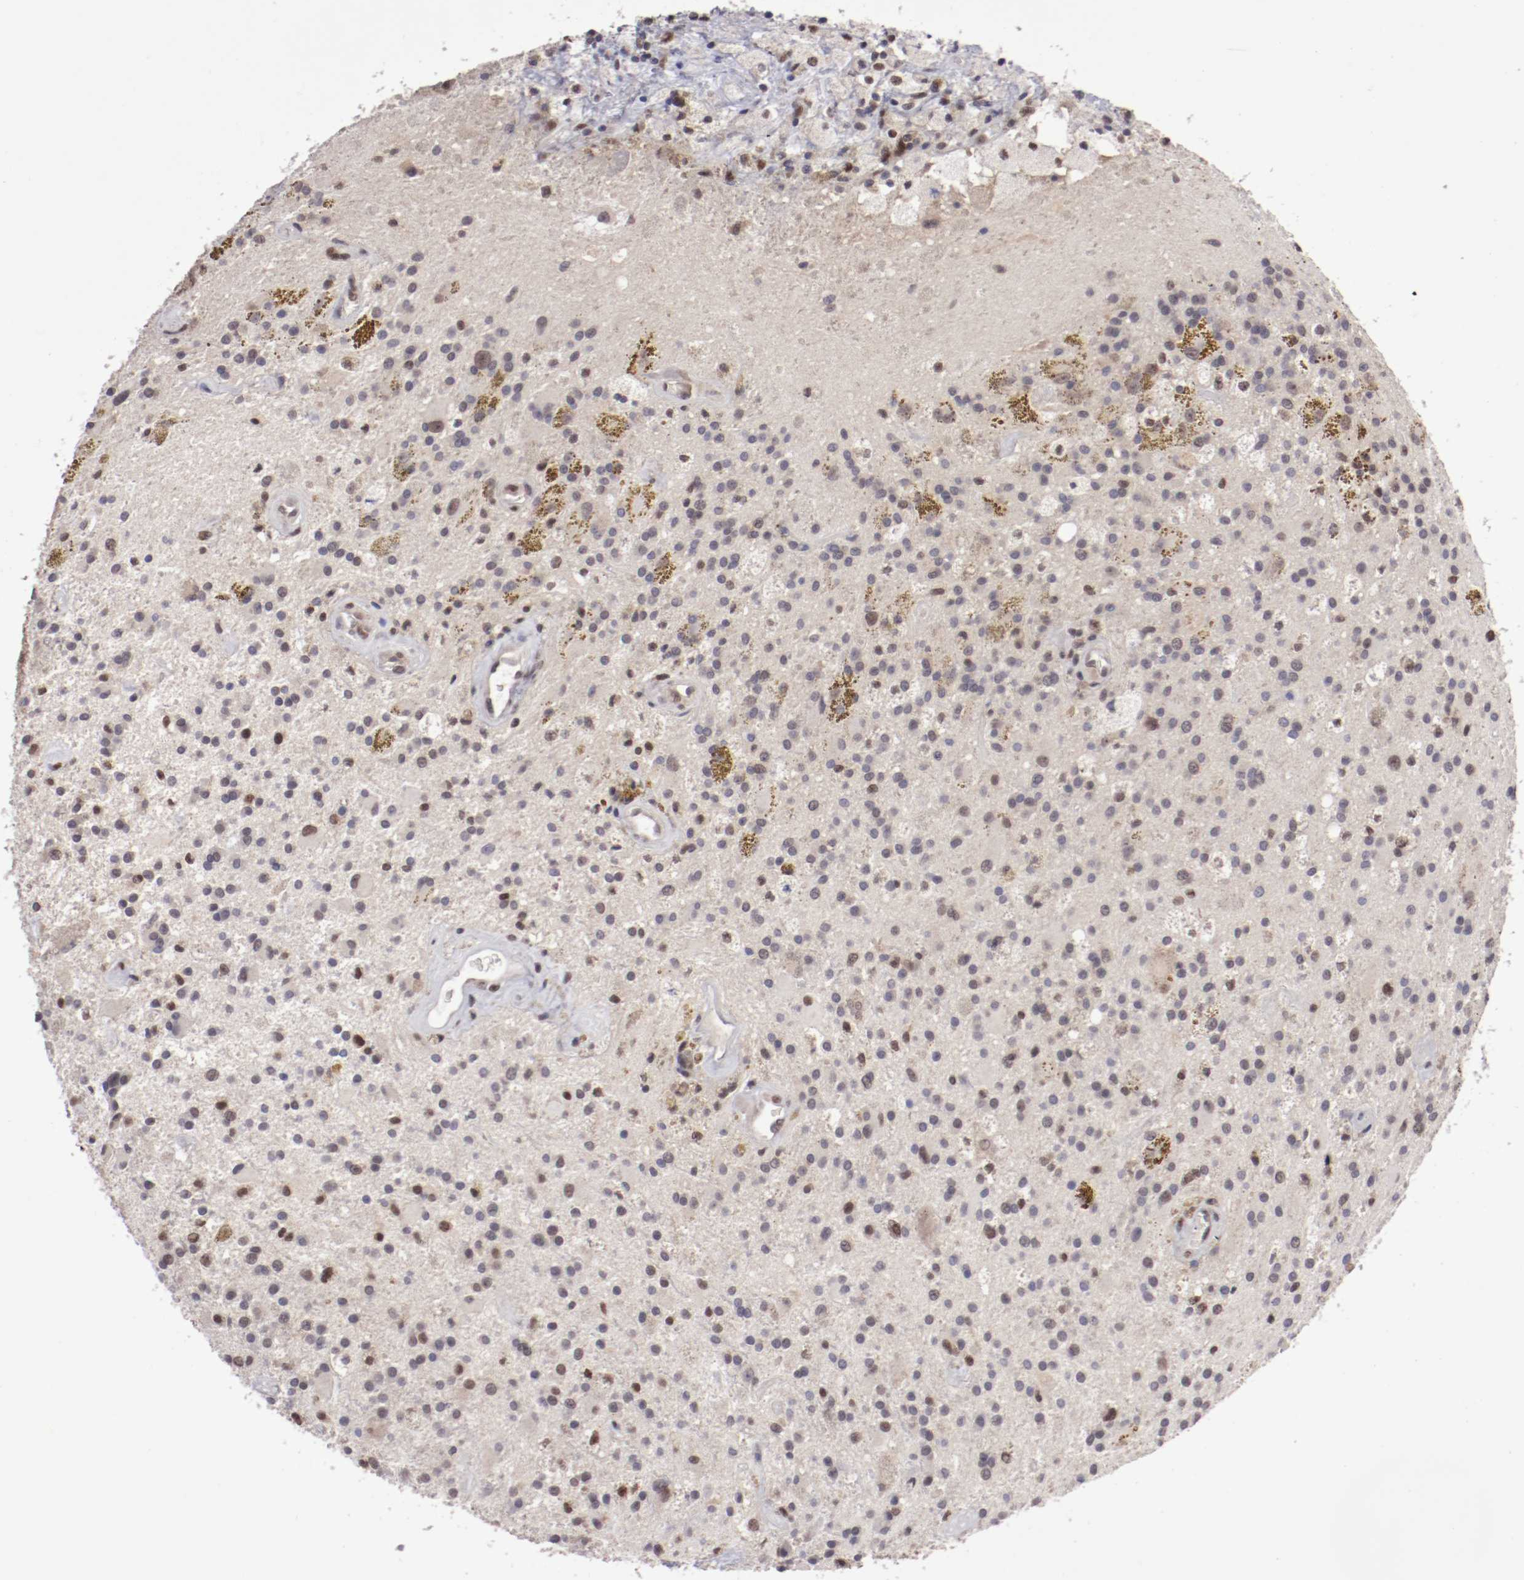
{"staining": {"intensity": "moderate", "quantity": "25%-75%", "location": "nuclear"}, "tissue": "glioma", "cell_type": "Tumor cells", "image_type": "cancer", "snomed": [{"axis": "morphology", "description": "Glioma, malignant, Low grade"}, {"axis": "topography", "description": "Brain"}], "caption": "Glioma stained with a brown dye demonstrates moderate nuclear positive expression in approximately 25%-75% of tumor cells.", "gene": "ARNT", "patient": {"sex": "male", "age": 58}}